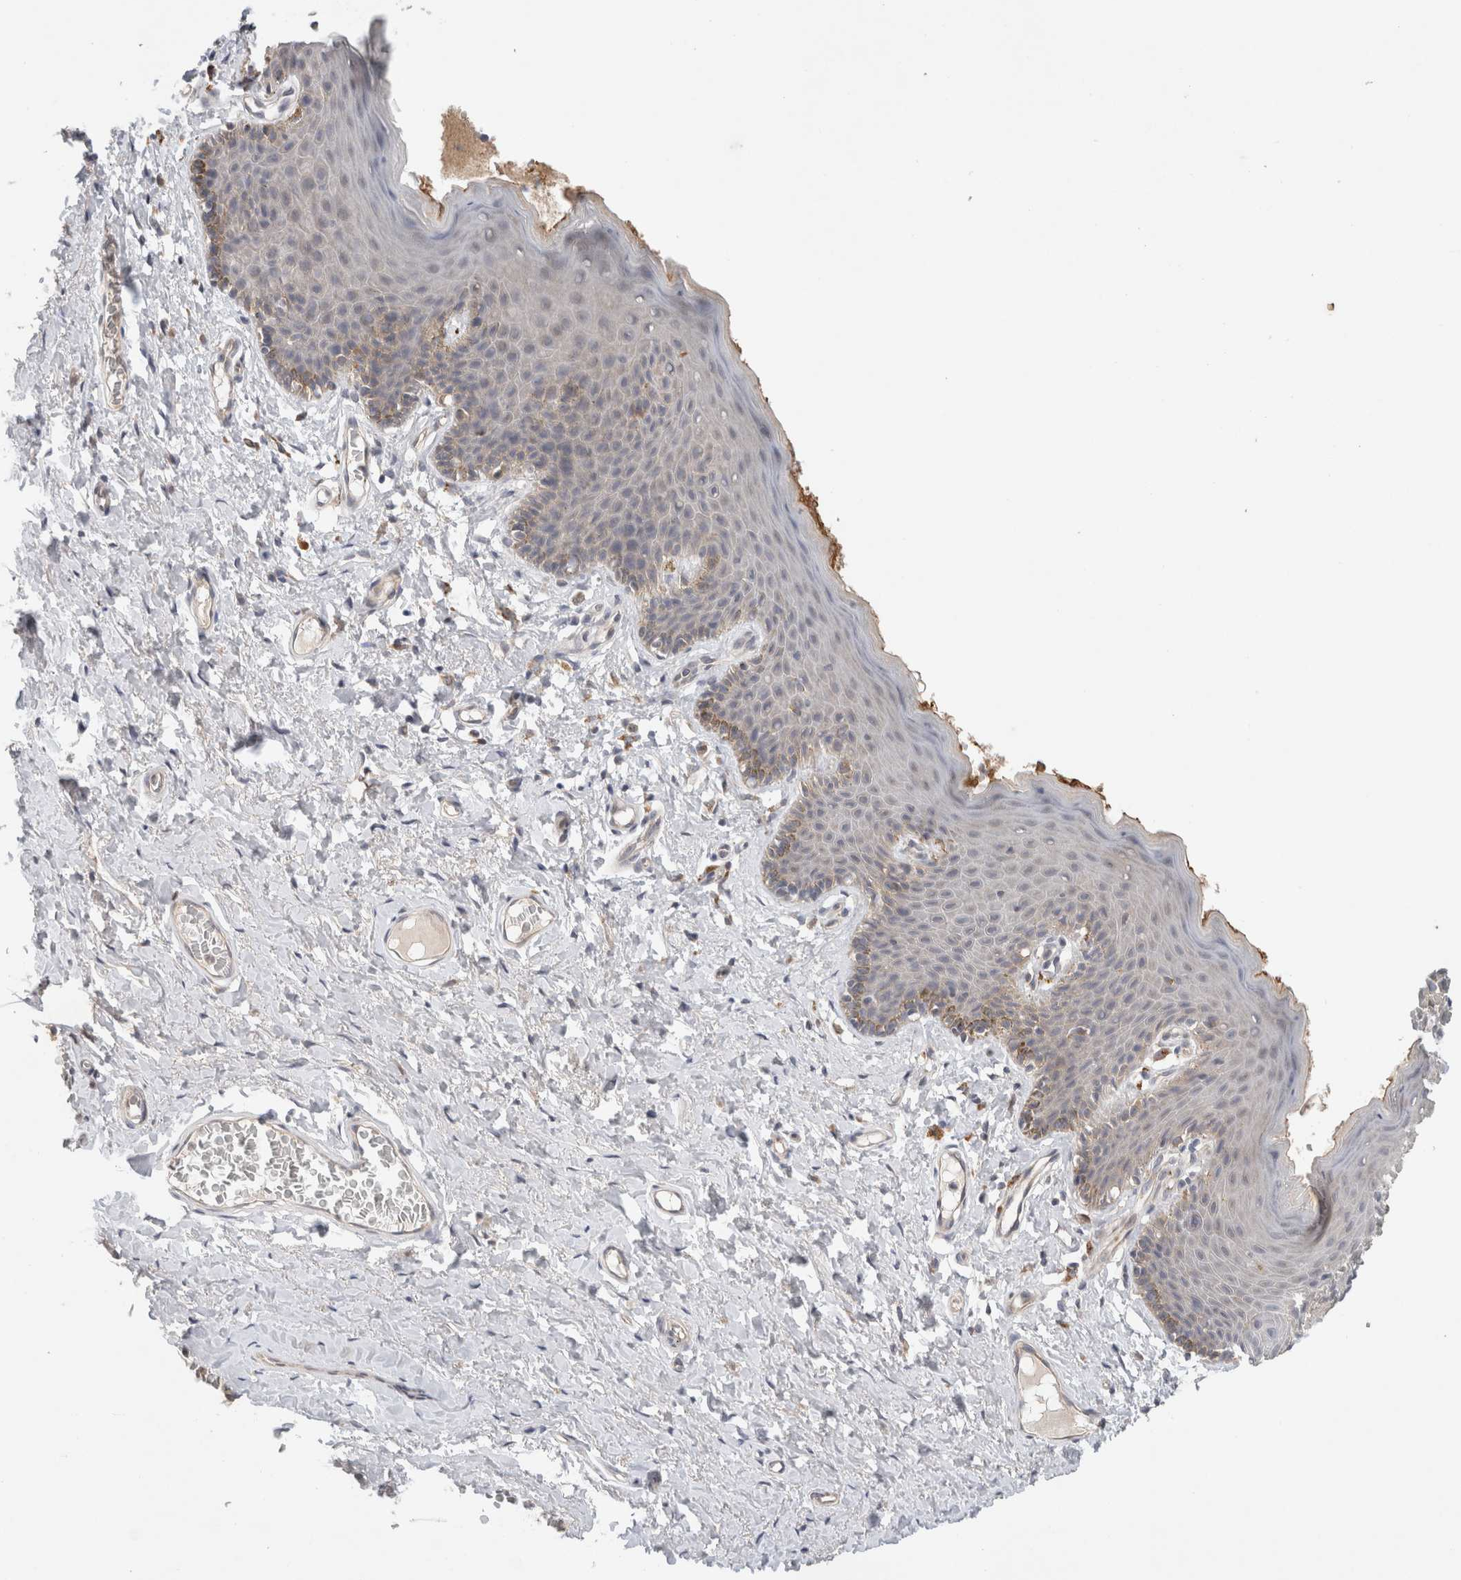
{"staining": {"intensity": "weak", "quantity": "<25%", "location": "cytoplasmic/membranous"}, "tissue": "skin", "cell_type": "Epidermal cells", "image_type": "normal", "snomed": [{"axis": "morphology", "description": "Normal tissue, NOS"}, {"axis": "topography", "description": "Vulva"}], "caption": "A high-resolution histopathology image shows IHC staining of benign skin, which displays no significant positivity in epidermal cells. Brightfield microscopy of IHC stained with DAB (brown) and hematoxylin (blue), captured at high magnification.", "gene": "SGK1", "patient": {"sex": "female", "age": 66}}